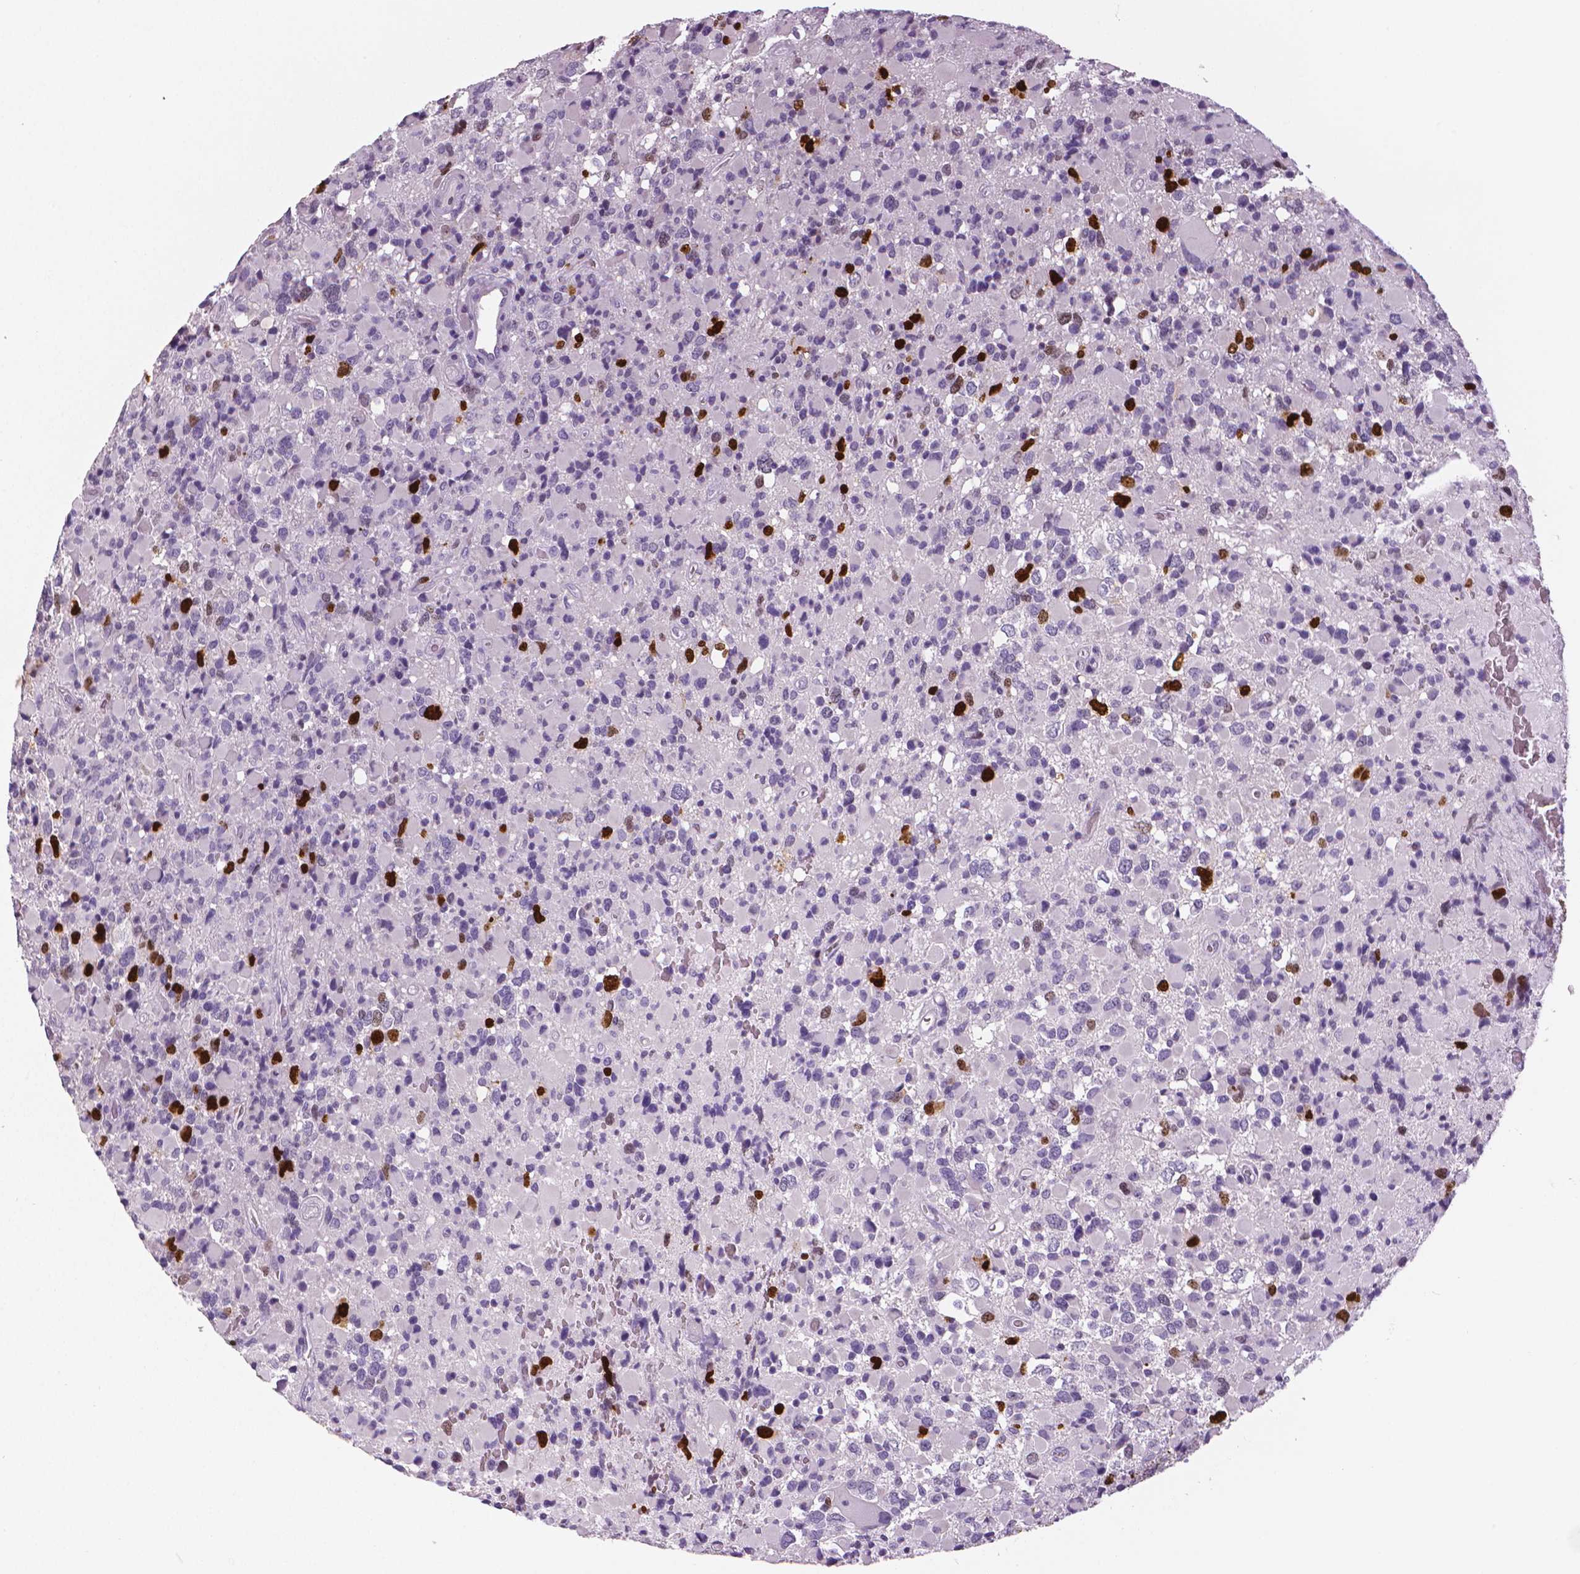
{"staining": {"intensity": "strong", "quantity": "<25%", "location": "cytoplasmic/membranous"}, "tissue": "glioma", "cell_type": "Tumor cells", "image_type": "cancer", "snomed": [{"axis": "morphology", "description": "Glioma, malignant, High grade"}, {"axis": "topography", "description": "Brain"}], "caption": "The micrograph demonstrates a brown stain indicating the presence of a protein in the cytoplasmic/membranous of tumor cells in glioma.", "gene": "MKI67", "patient": {"sex": "female", "age": 40}}